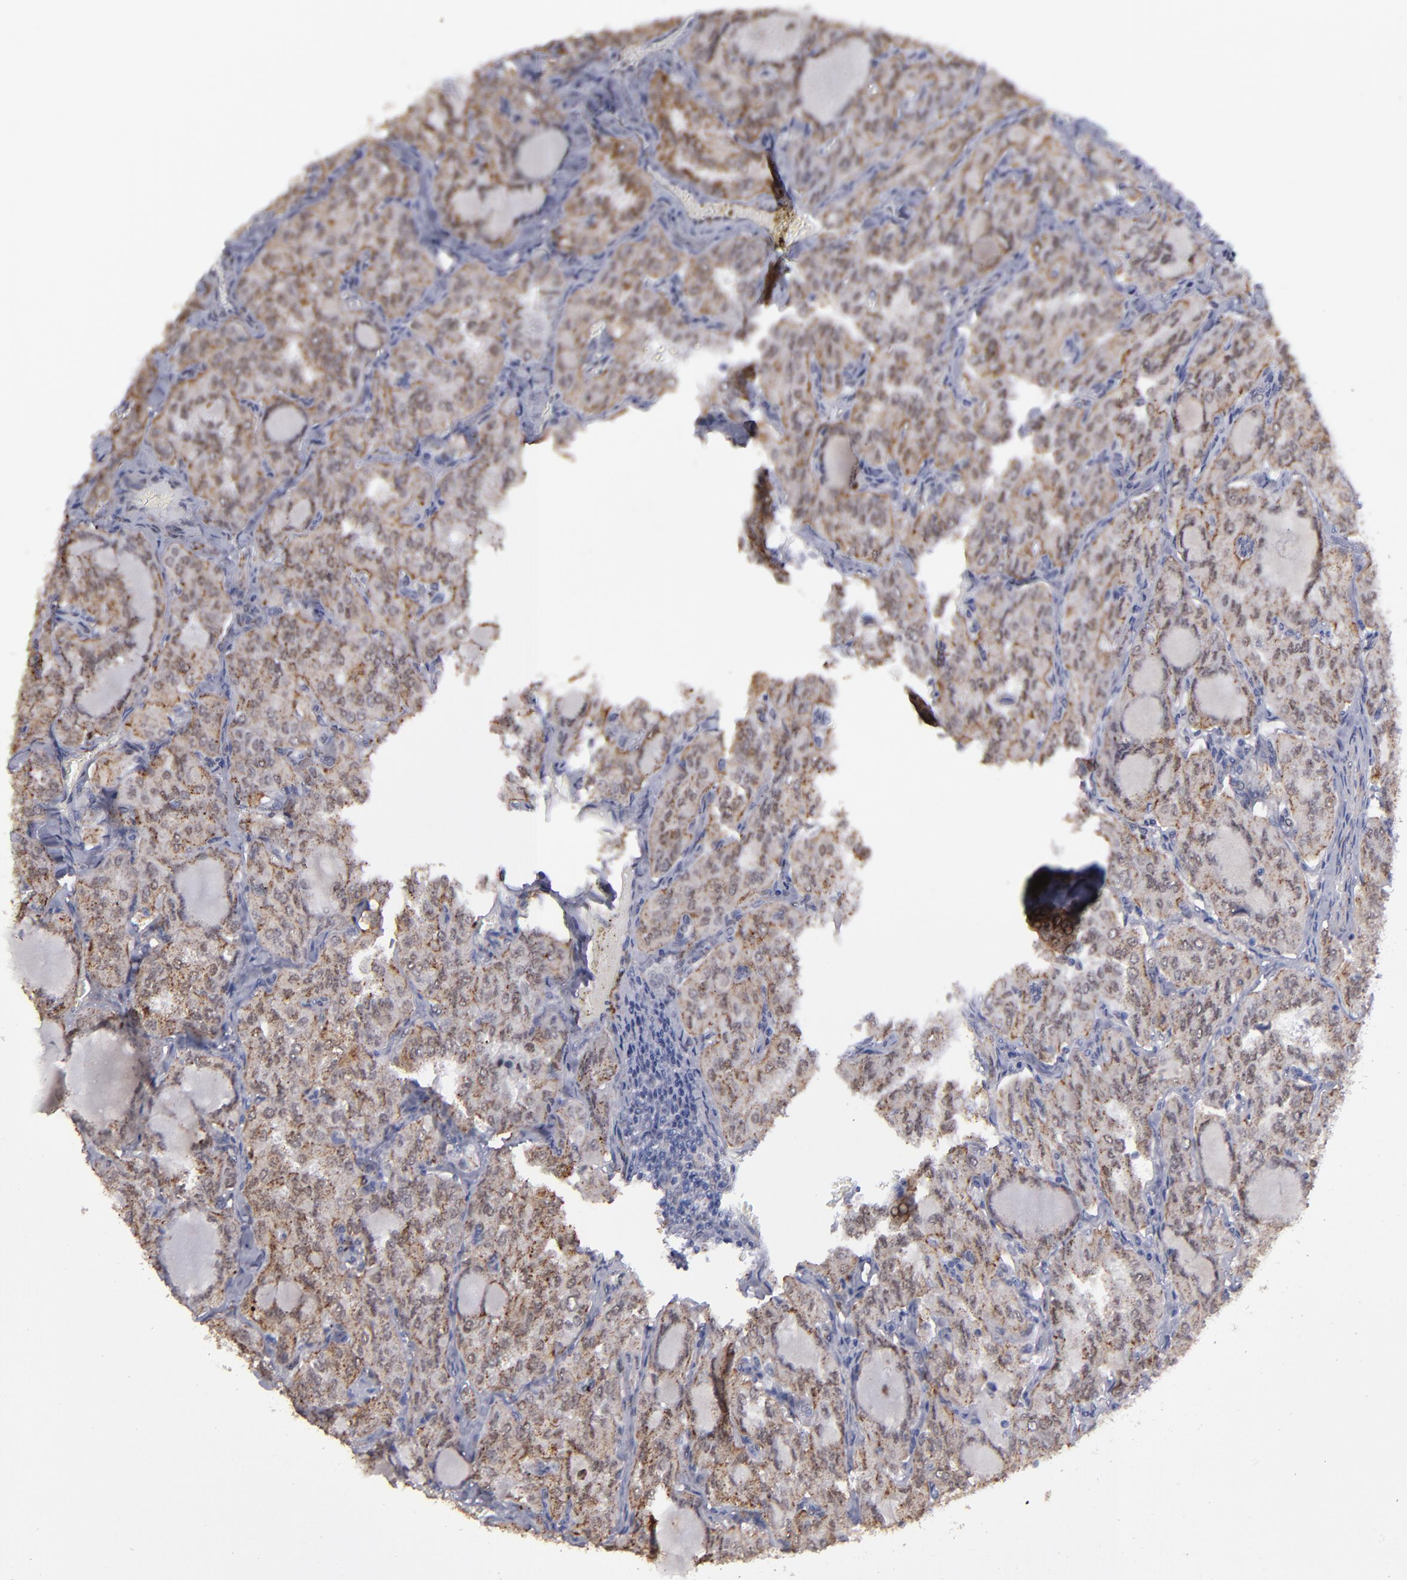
{"staining": {"intensity": "strong", "quantity": ">75%", "location": "cytoplasmic/membranous,nuclear"}, "tissue": "thyroid cancer", "cell_type": "Tumor cells", "image_type": "cancer", "snomed": [{"axis": "morphology", "description": "Papillary adenocarcinoma, NOS"}, {"axis": "topography", "description": "Thyroid gland"}], "caption": "This is a photomicrograph of IHC staining of thyroid cancer (papillary adenocarcinoma), which shows strong staining in the cytoplasmic/membranous and nuclear of tumor cells.", "gene": "RREB1", "patient": {"sex": "male", "age": 20}}